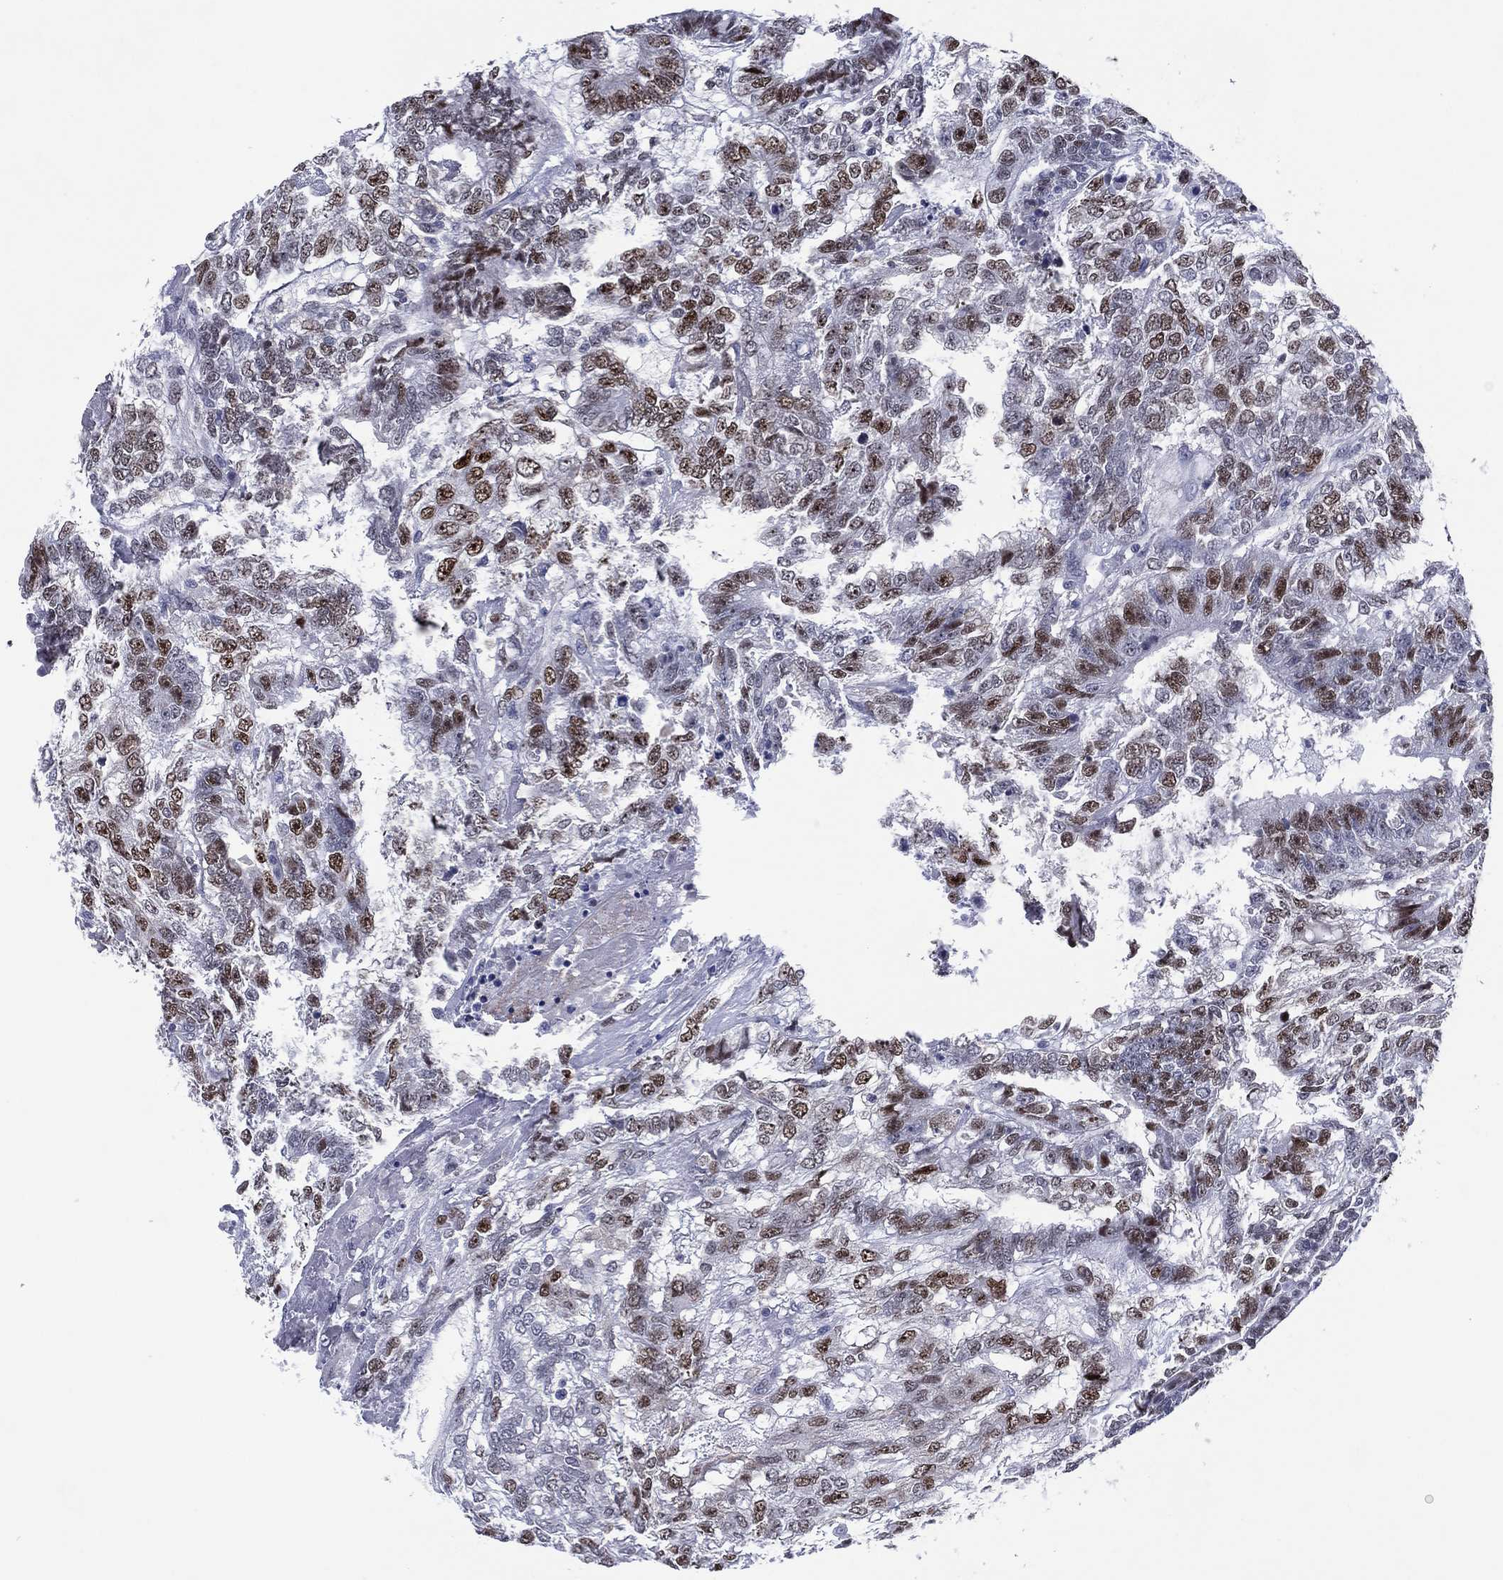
{"staining": {"intensity": "strong", "quantity": "<25%", "location": "nuclear"}, "tissue": "testis cancer", "cell_type": "Tumor cells", "image_type": "cancer", "snomed": [{"axis": "morphology", "description": "Seminoma, NOS"}, {"axis": "morphology", "description": "Carcinoma, Embryonal, NOS"}, {"axis": "topography", "description": "Testis"}], "caption": "IHC micrograph of neoplastic tissue: testis seminoma stained using IHC reveals medium levels of strong protein expression localized specifically in the nuclear of tumor cells, appearing as a nuclear brown color.", "gene": "GATA6", "patient": {"sex": "male", "age": 41}}